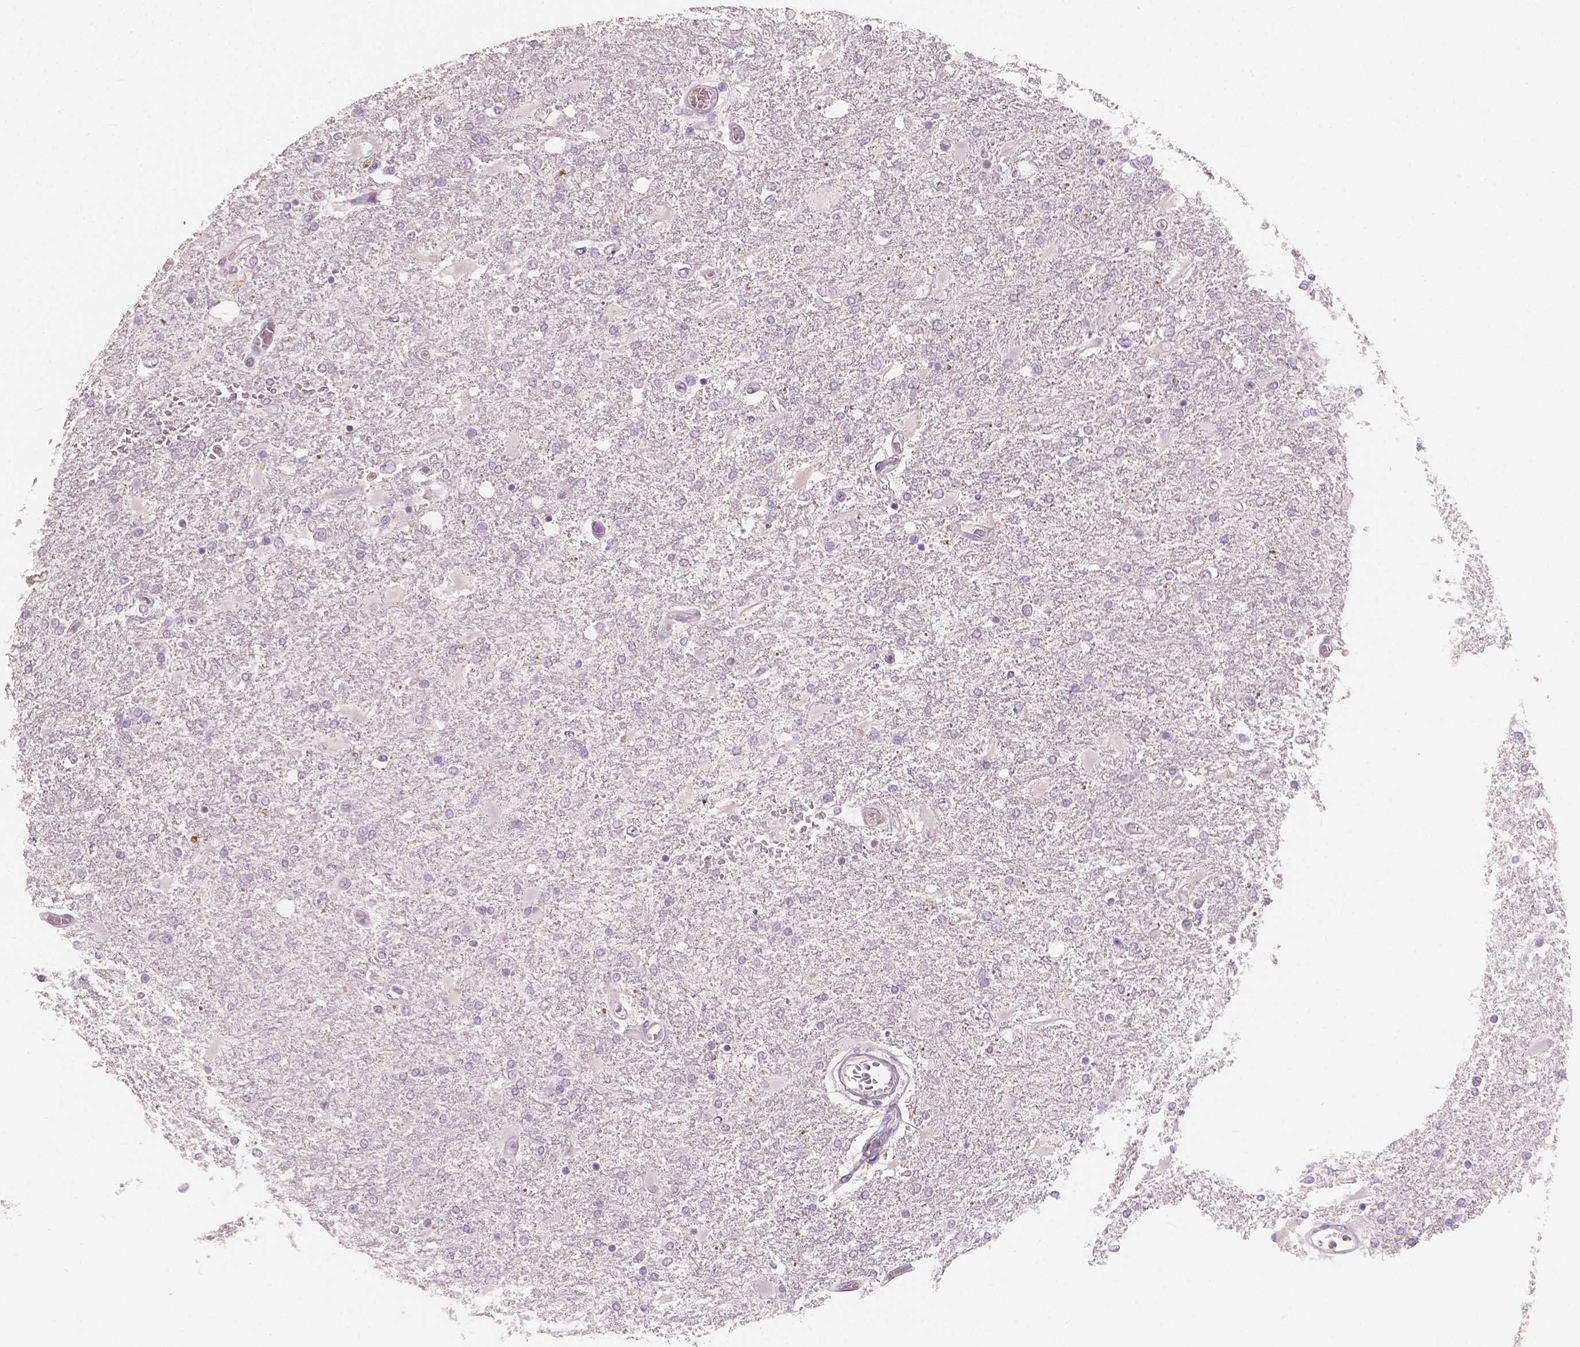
{"staining": {"intensity": "negative", "quantity": "none", "location": "none"}, "tissue": "glioma", "cell_type": "Tumor cells", "image_type": "cancer", "snomed": [{"axis": "morphology", "description": "Glioma, malignant, High grade"}, {"axis": "topography", "description": "Cerebral cortex"}], "caption": "Micrograph shows no significant protein staining in tumor cells of malignant glioma (high-grade). (DAB immunohistochemistry (IHC), high magnification).", "gene": "APOA4", "patient": {"sex": "male", "age": 79}}